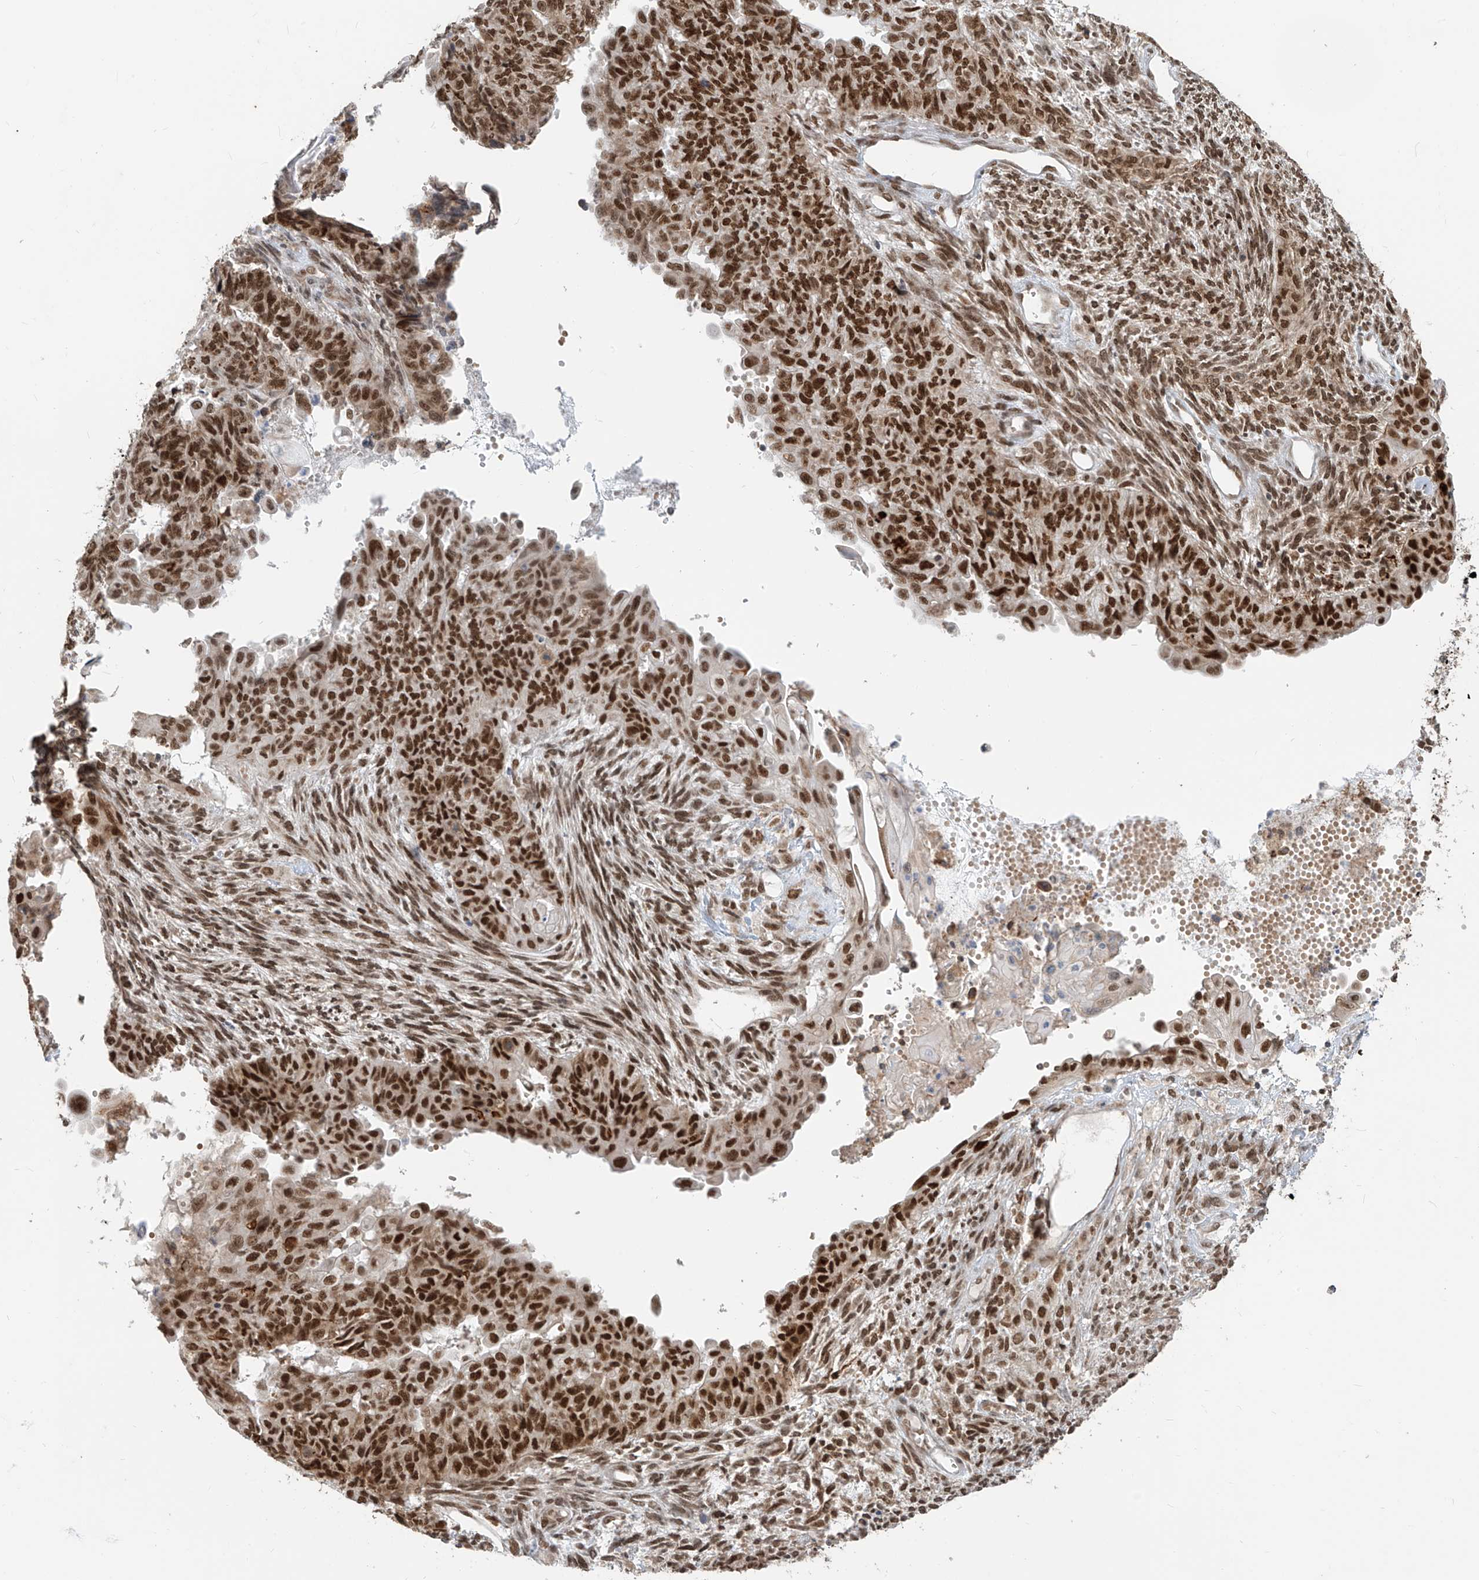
{"staining": {"intensity": "strong", "quantity": ">75%", "location": "cytoplasmic/membranous,nuclear"}, "tissue": "endometrial cancer", "cell_type": "Tumor cells", "image_type": "cancer", "snomed": [{"axis": "morphology", "description": "Adenocarcinoma, NOS"}, {"axis": "topography", "description": "Endometrium"}], "caption": "DAB (3,3'-diaminobenzidine) immunohistochemical staining of human adenocarcinoma (endometrial) reveals strong cytoplasmic/membranous and nuclear protein positivity in approximately >75% of tumor cells.", "gene": "ZMYM2", "patient": {"sex": "female", "age": 32}}